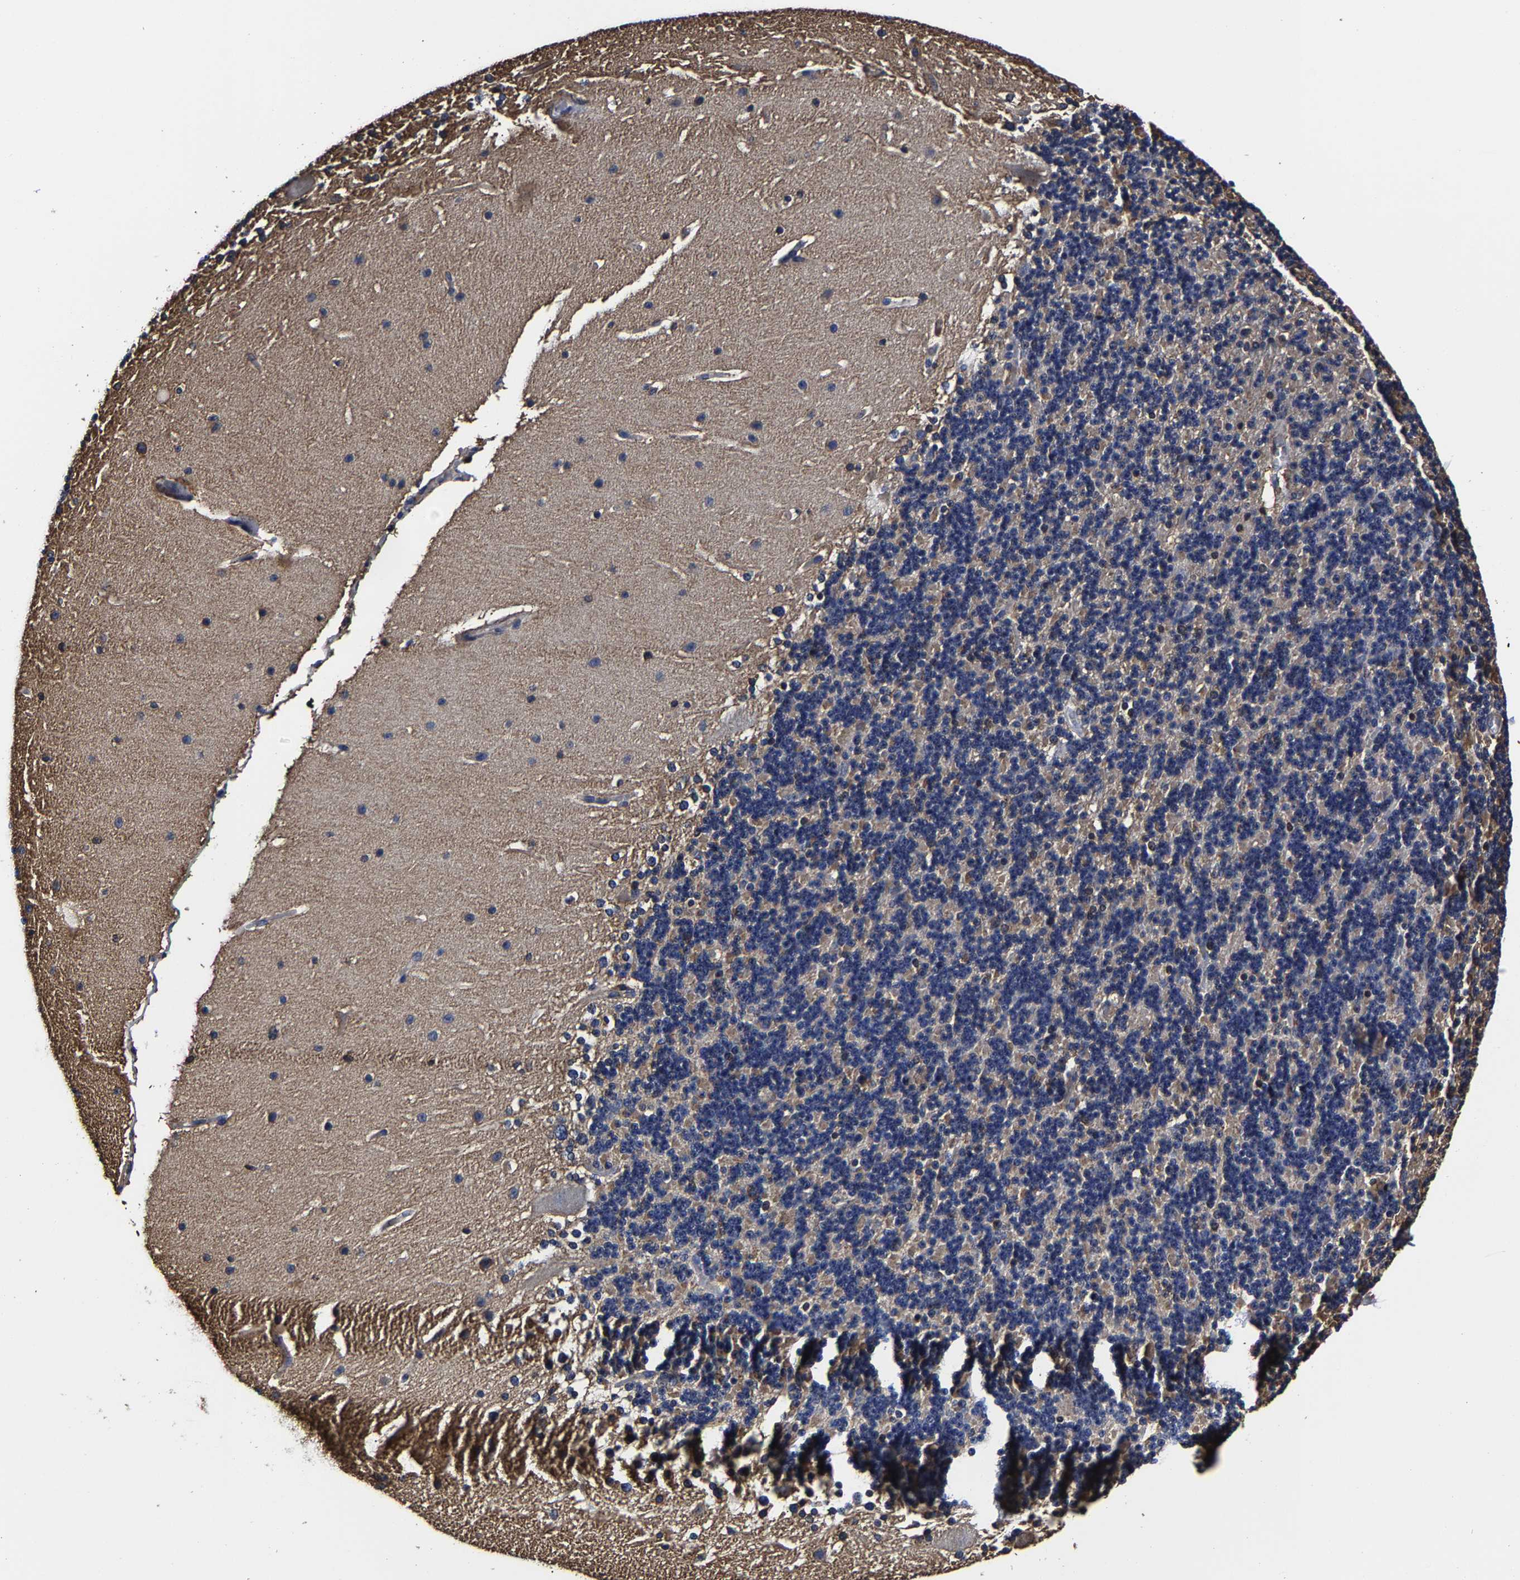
{"staining": {"intensity": "weak", "quantity": "<25%", "location": "cytoplasmic/membranous"}, "tissue": "cerebellum", "cell_type": "Cells in granular layer", "image_type": "normal", "snomed": [{"axis": "morphology", "description": "Normal tissue, NOS"}, {"axis": "topography", "description": "Cerebellum"}], "caption": "The photomicrograph shows no staining of cells in granular layer in unremarkable cerebellum. Nuclei are stained in blue.", "gene": "SSH3", "patient": {"sex": "female", "age": 19}}